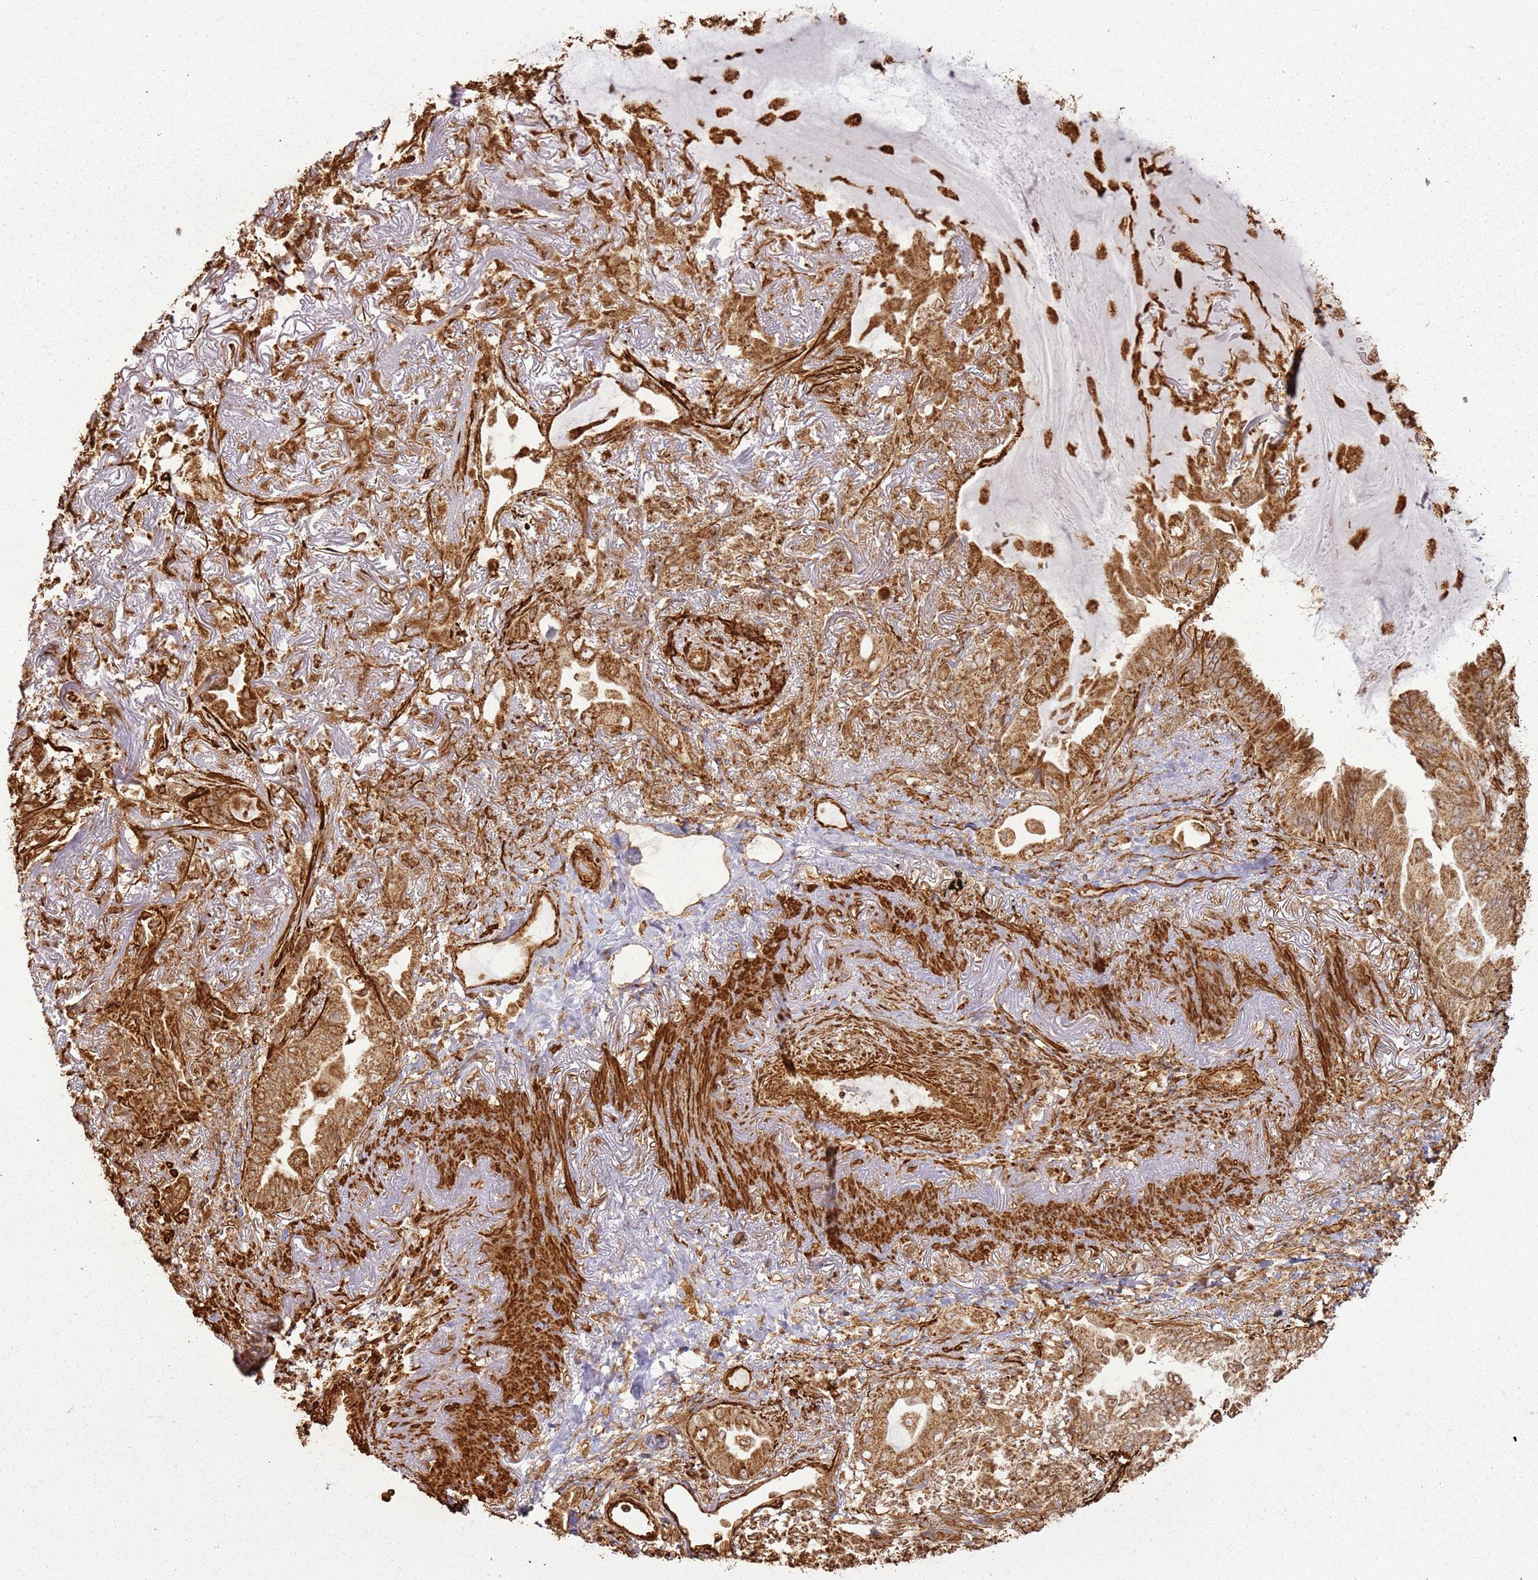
{"staining": {"intensity": "moderate", "quantity": ">75%", "location": "cytoplasmic/membranous"}, "tissue": "lung cancer", "cell_type": "Tumor cells", "image_type": "cancer", "snomed": [{"axis": "morphology", "description": "Adenocarcinoma, NOS"}, {"axis": "topography", "description": "Lung"}], "caption": "Adenocarcinoma (lung) was stained to show a protein in brown. There is medium levels of moderate cytoplasmic/membranous staining in approximately >75% of tumor cells.", "gene": "DDX59", "patient": {"sex": "female", "age": 69}}